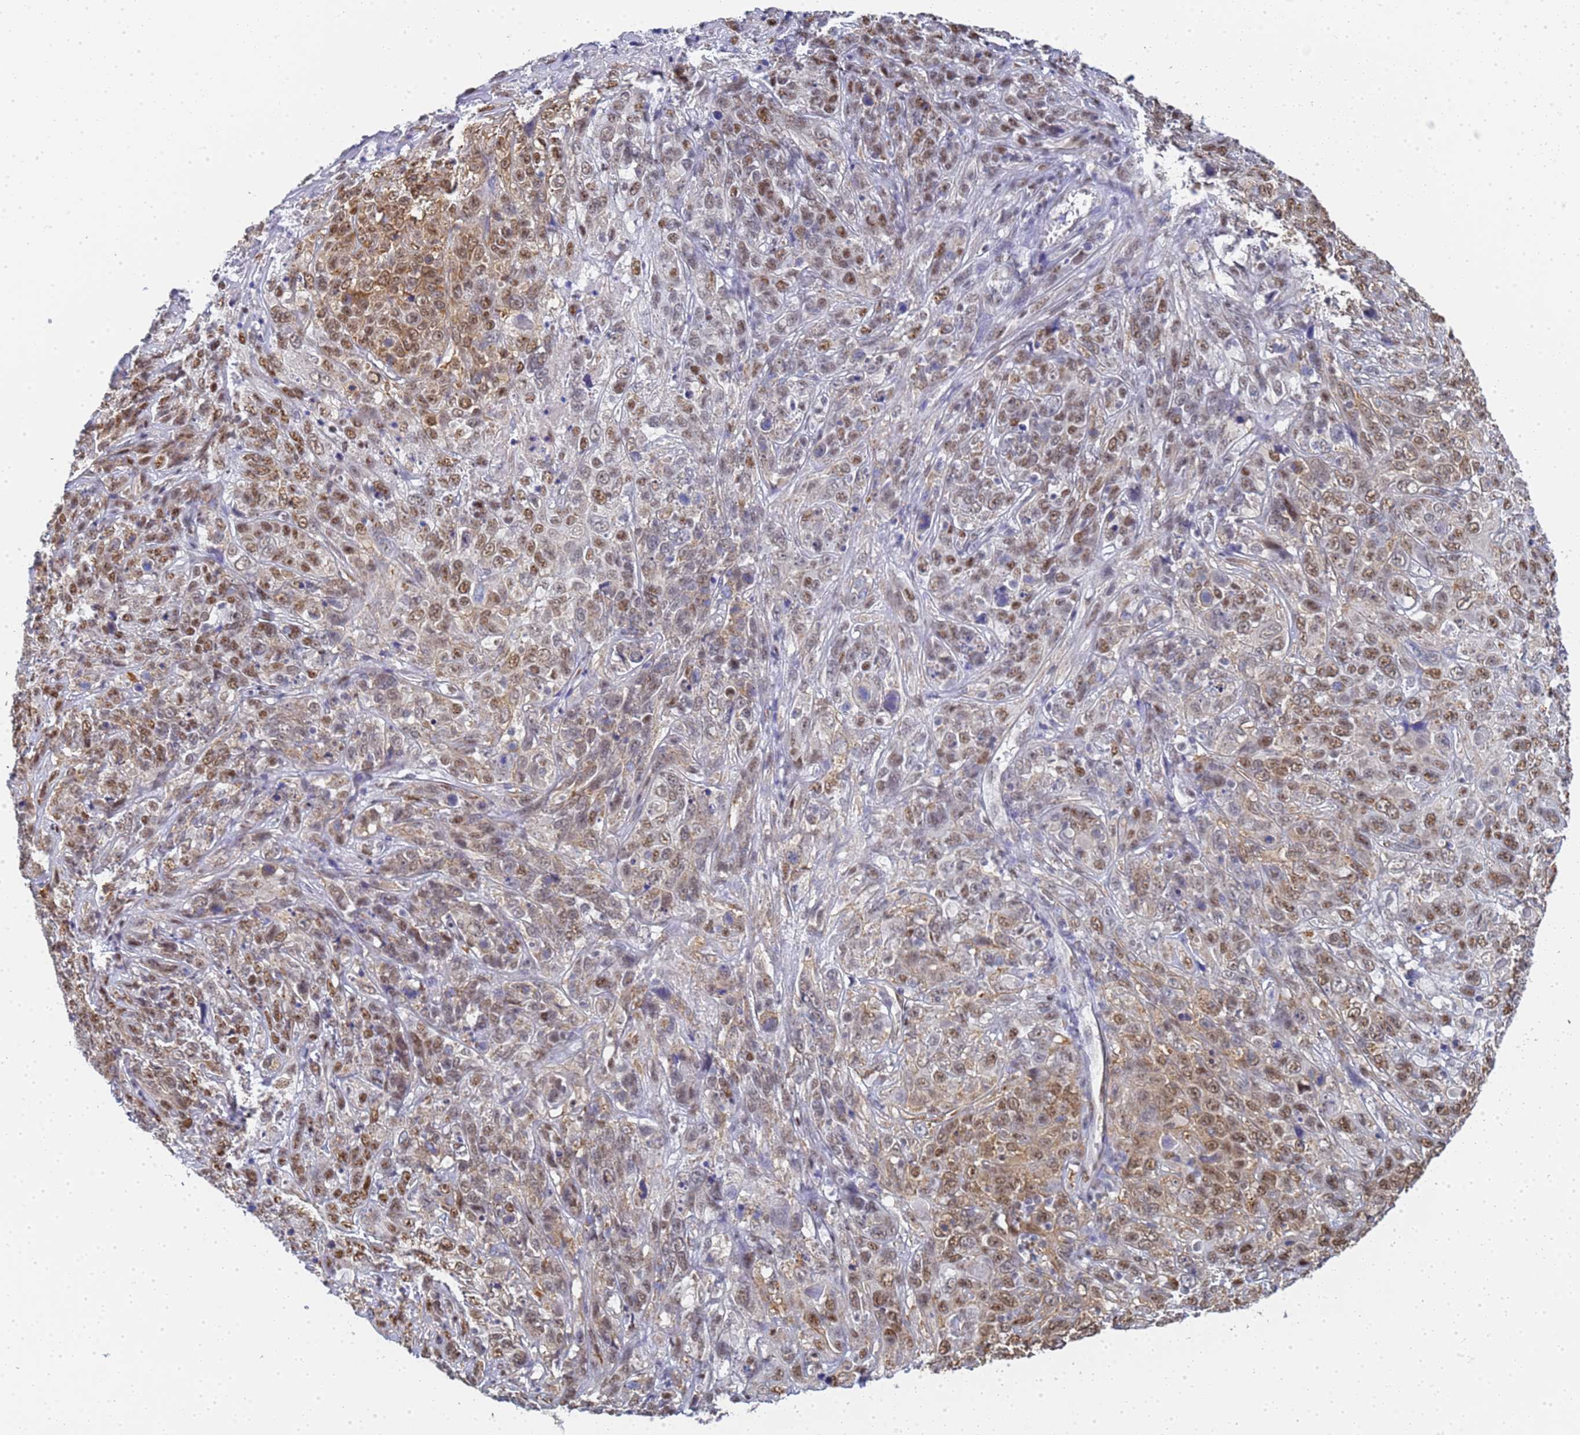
{"staining": {"intensity": "moderate", "quantity": "25%-75%", "location": "nuclear"}, "tissue": "cervical cancer", "cell_type": "Tumor cells", "image_type": "cancer", "snomed": [{"axis": "morphology", "description": "Squamous cell carcinoma, NOS"}, {"axis": "topography", "description": "Cervix"}], "caption": "Immunohistochemical staining of human cervical cancer (squamous cell carcinoma) shows medium levels of moderate nuclear protein staining in about 25%-75% of tumor cells. Nuclei are stained in blue.", "gene": "PRRT4", "patient": {"sex": "female", "age": 46}}